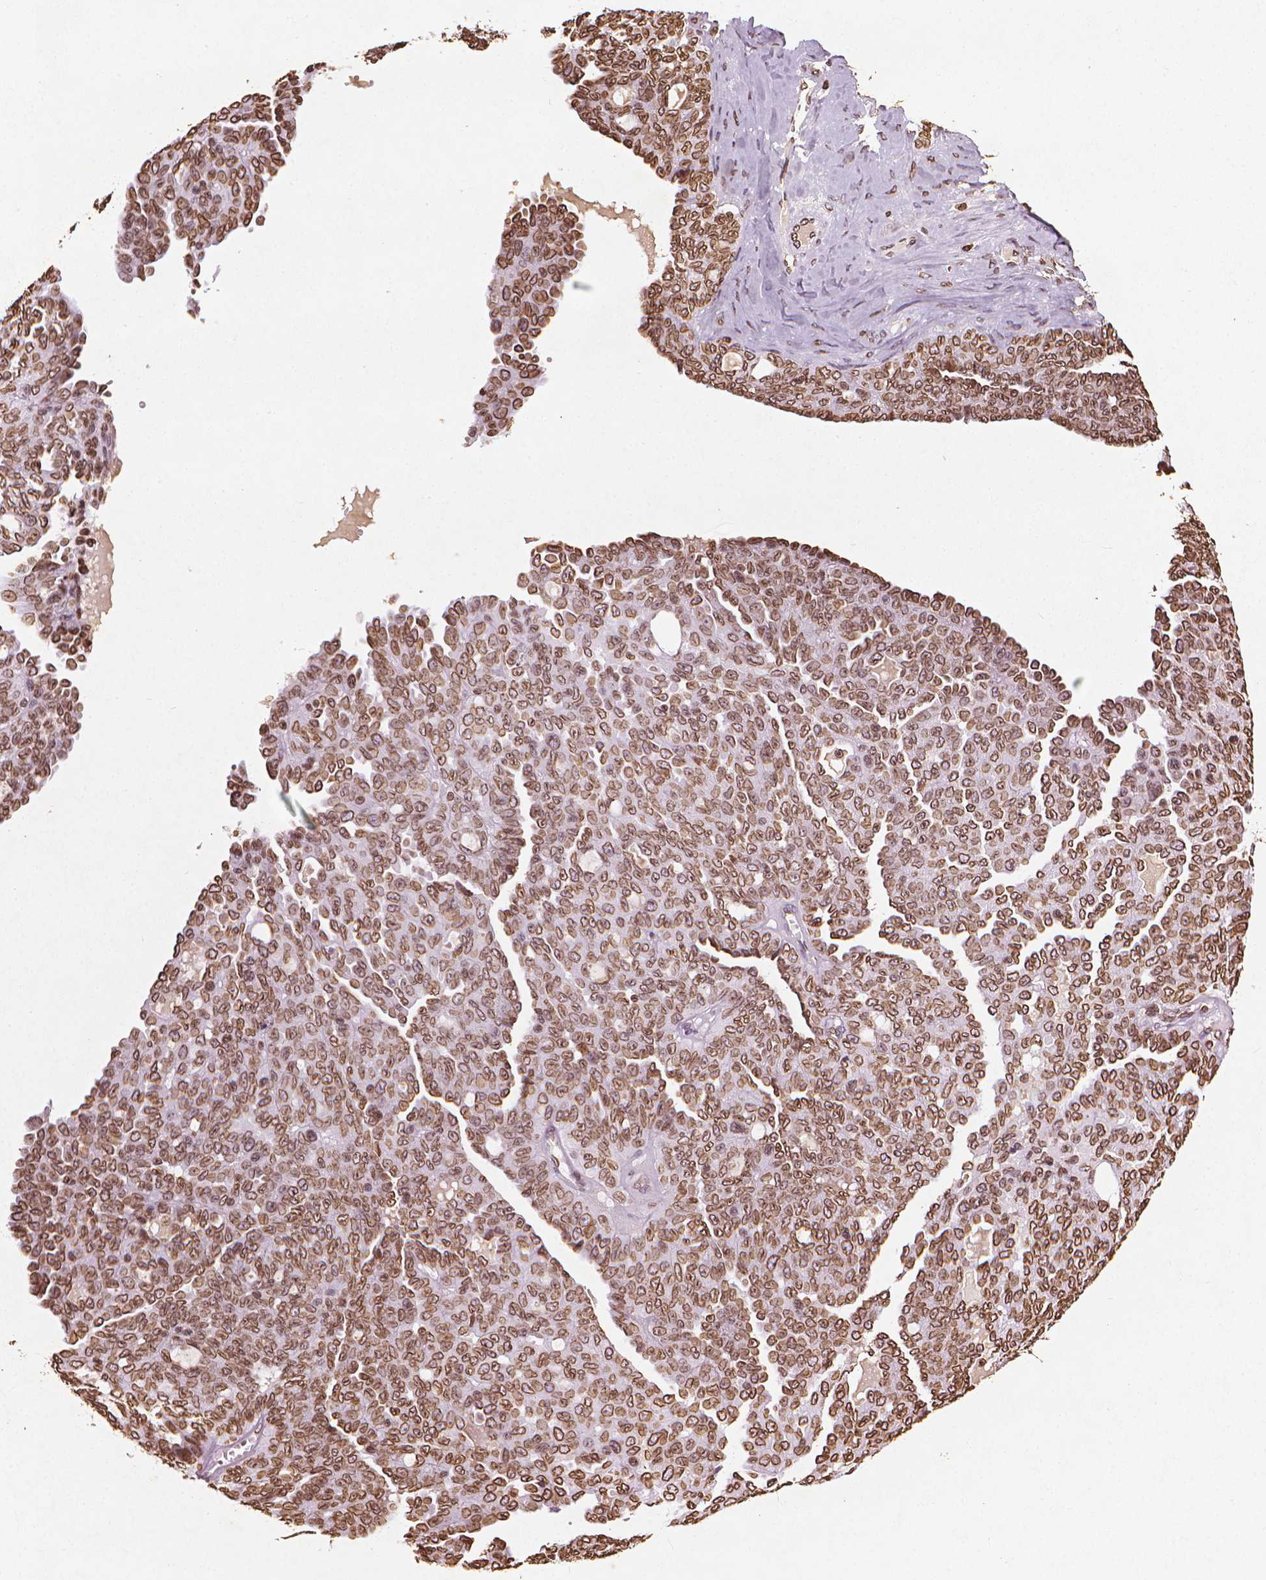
{"staining": {"intensity": "strong", "quantity": ">75%", "location": "cytoplasmic/membranous,nuclear"}, "tissue": "ovarian cancer", "cell_type": "Tumor cells", "image_type": "cancer", "snomed": [{"axis": "morphology", "description": "Cystadenocarcinoma, serous, NOS"}, {"axis": "topography", "description": "Ovary"}], "caption": "Serous cystadenocarcinoma (ovarian) stained for a protein (brown) displays strong cytoplasmic/membranous and nuclear positive positivity in approximately >75% of tumor cells.", "gene": "LMNB1", "patient": {"sex": "female", "age": 71}}